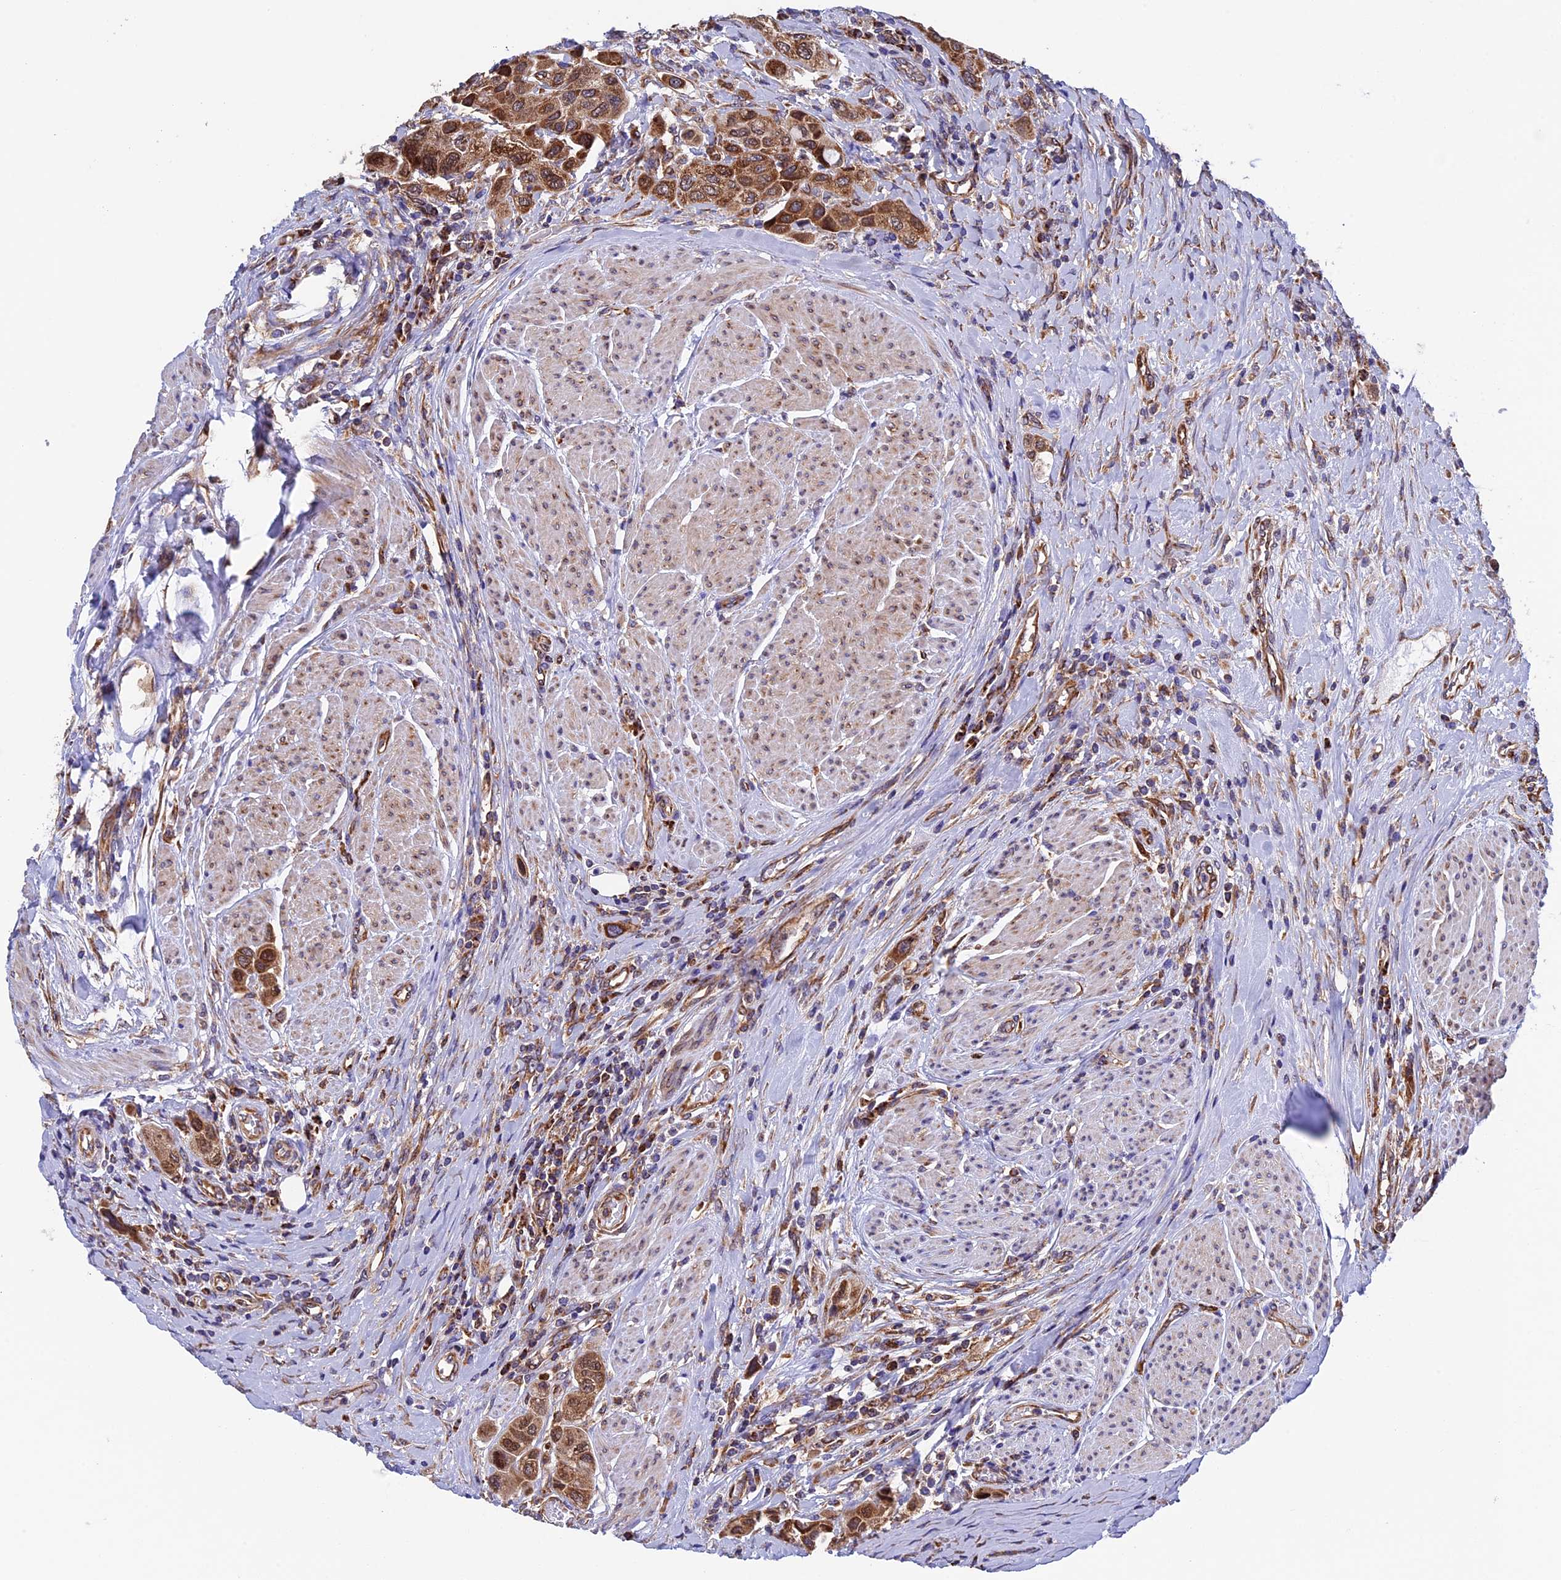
{"staining": {"intensity": "strong", "quantity": ">75%", "location": "cytoplasmic/membranous"}, "tissue": "urothelial cancer", "cell_type": "Tumor cells", "image_type": "cancer", "snomed": [{"axis": "morphology", "description": "Urothelial carcinoma, High grade"}, {"axis": "topography", "description": "Urinary bladder"}], "caption": "Urothelial carcinoma (high-grade) stained with immunohistochemistry displays strong cytoplasmic/membranous positivity in about >75% of tumor cells. (DAB (3,3'-diaminobenzidine) IHC with brightfield microscopy, high magnification).", "gene": "SLC9A5", "patient": {"sex": "male", "age": 50}}